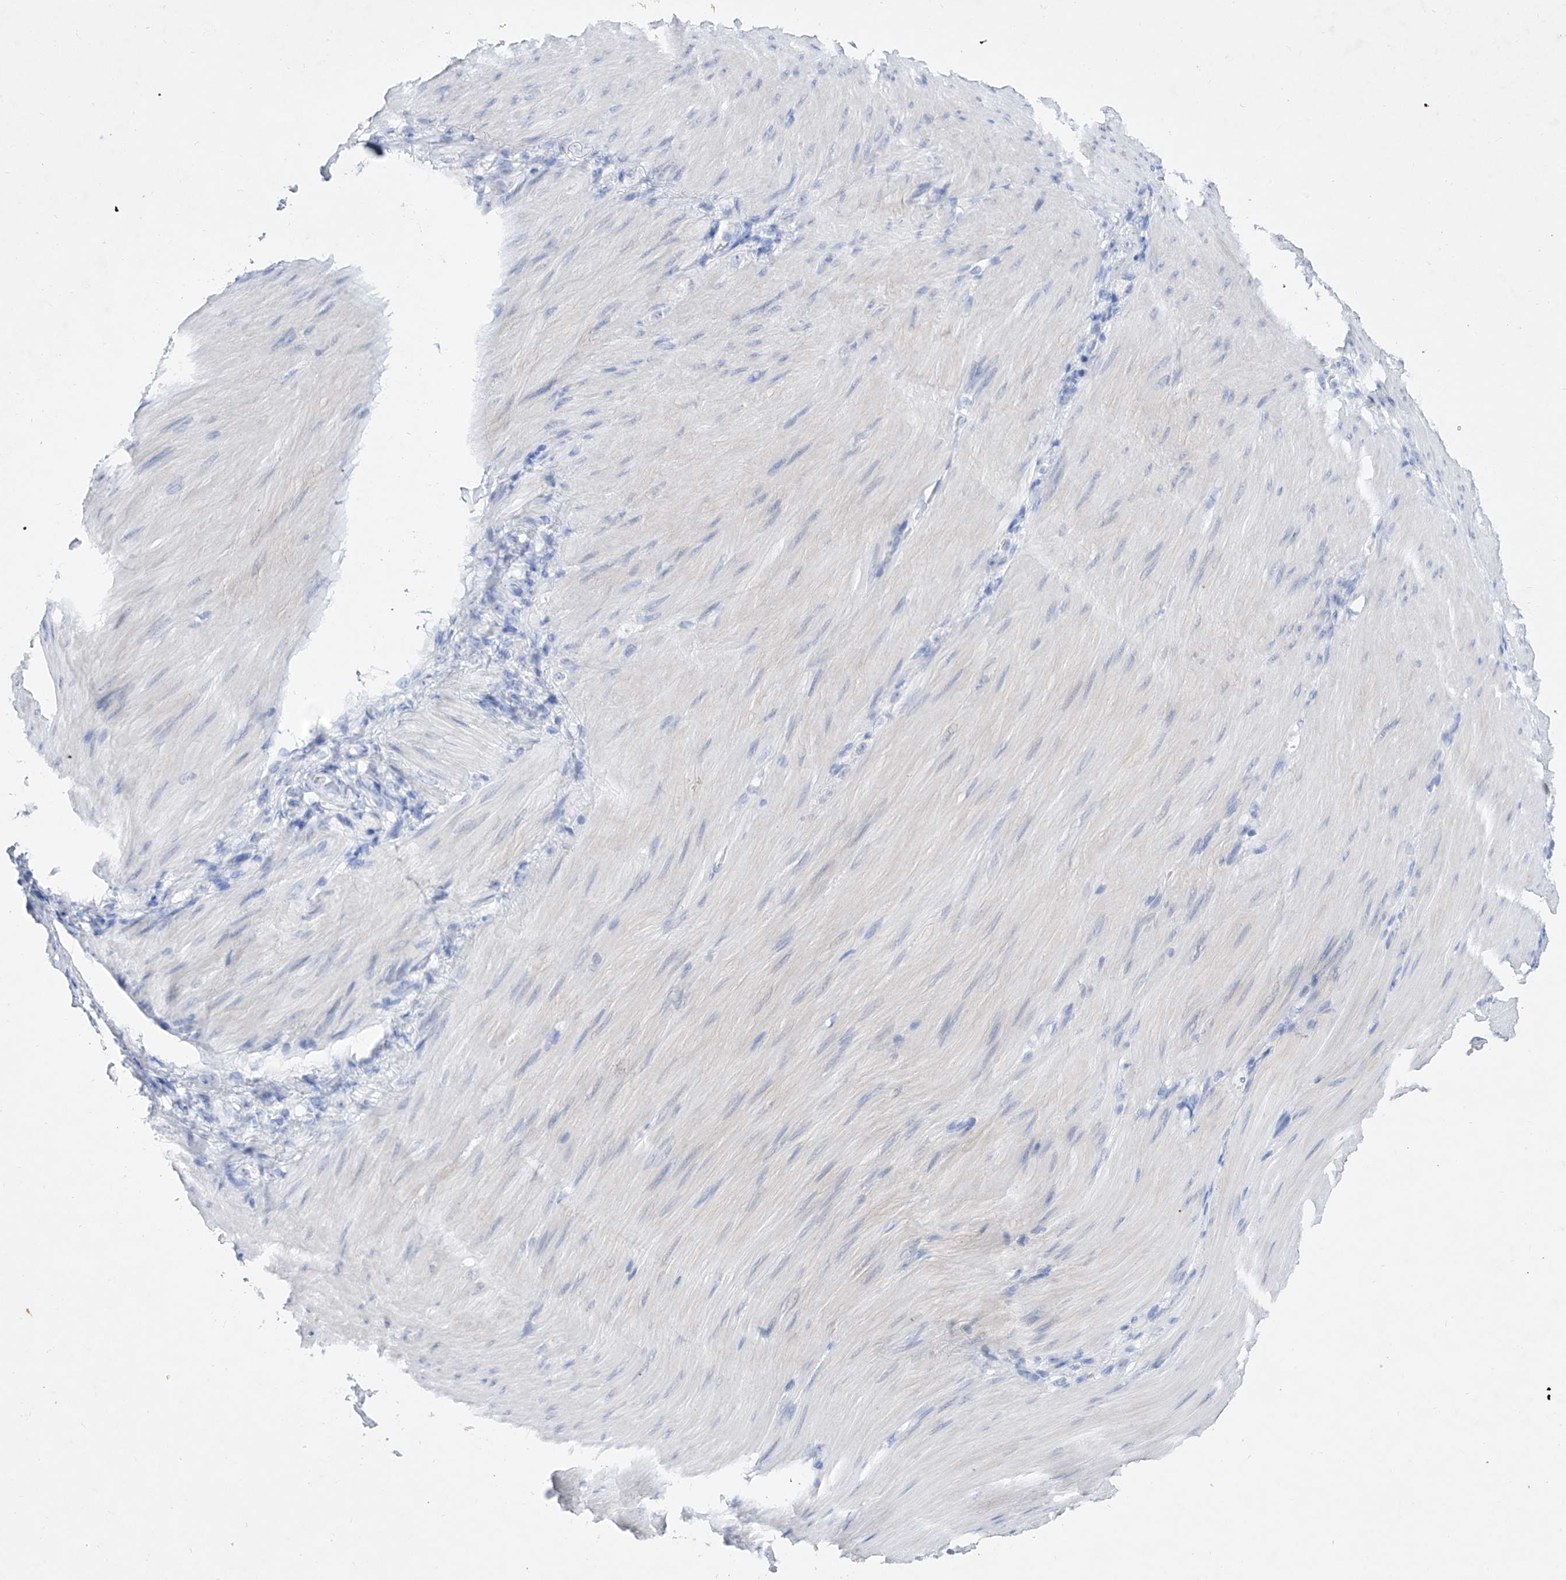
{"staining": {"intensity": "negative", "quantity": "none", "location": "none"}, "tissue": "stomach cancer", "cell_type": "Tumor cells", "image_type": "cancer", "snomed": [{"axis": "morphology", "description": "Normal tissue, NOS"}, {"axis": "morphology", "description": "Adenocarcinoma, NOS"}, {"axis": "topography", "description": "Stomach"}], "caption": "This is an immunohistochemistry (IHC) micrograph of stomach cancer. There is no positivity in tumor cells.", "gene": "TM7SF2", "patient": {"sex": "male", "age": 82}}